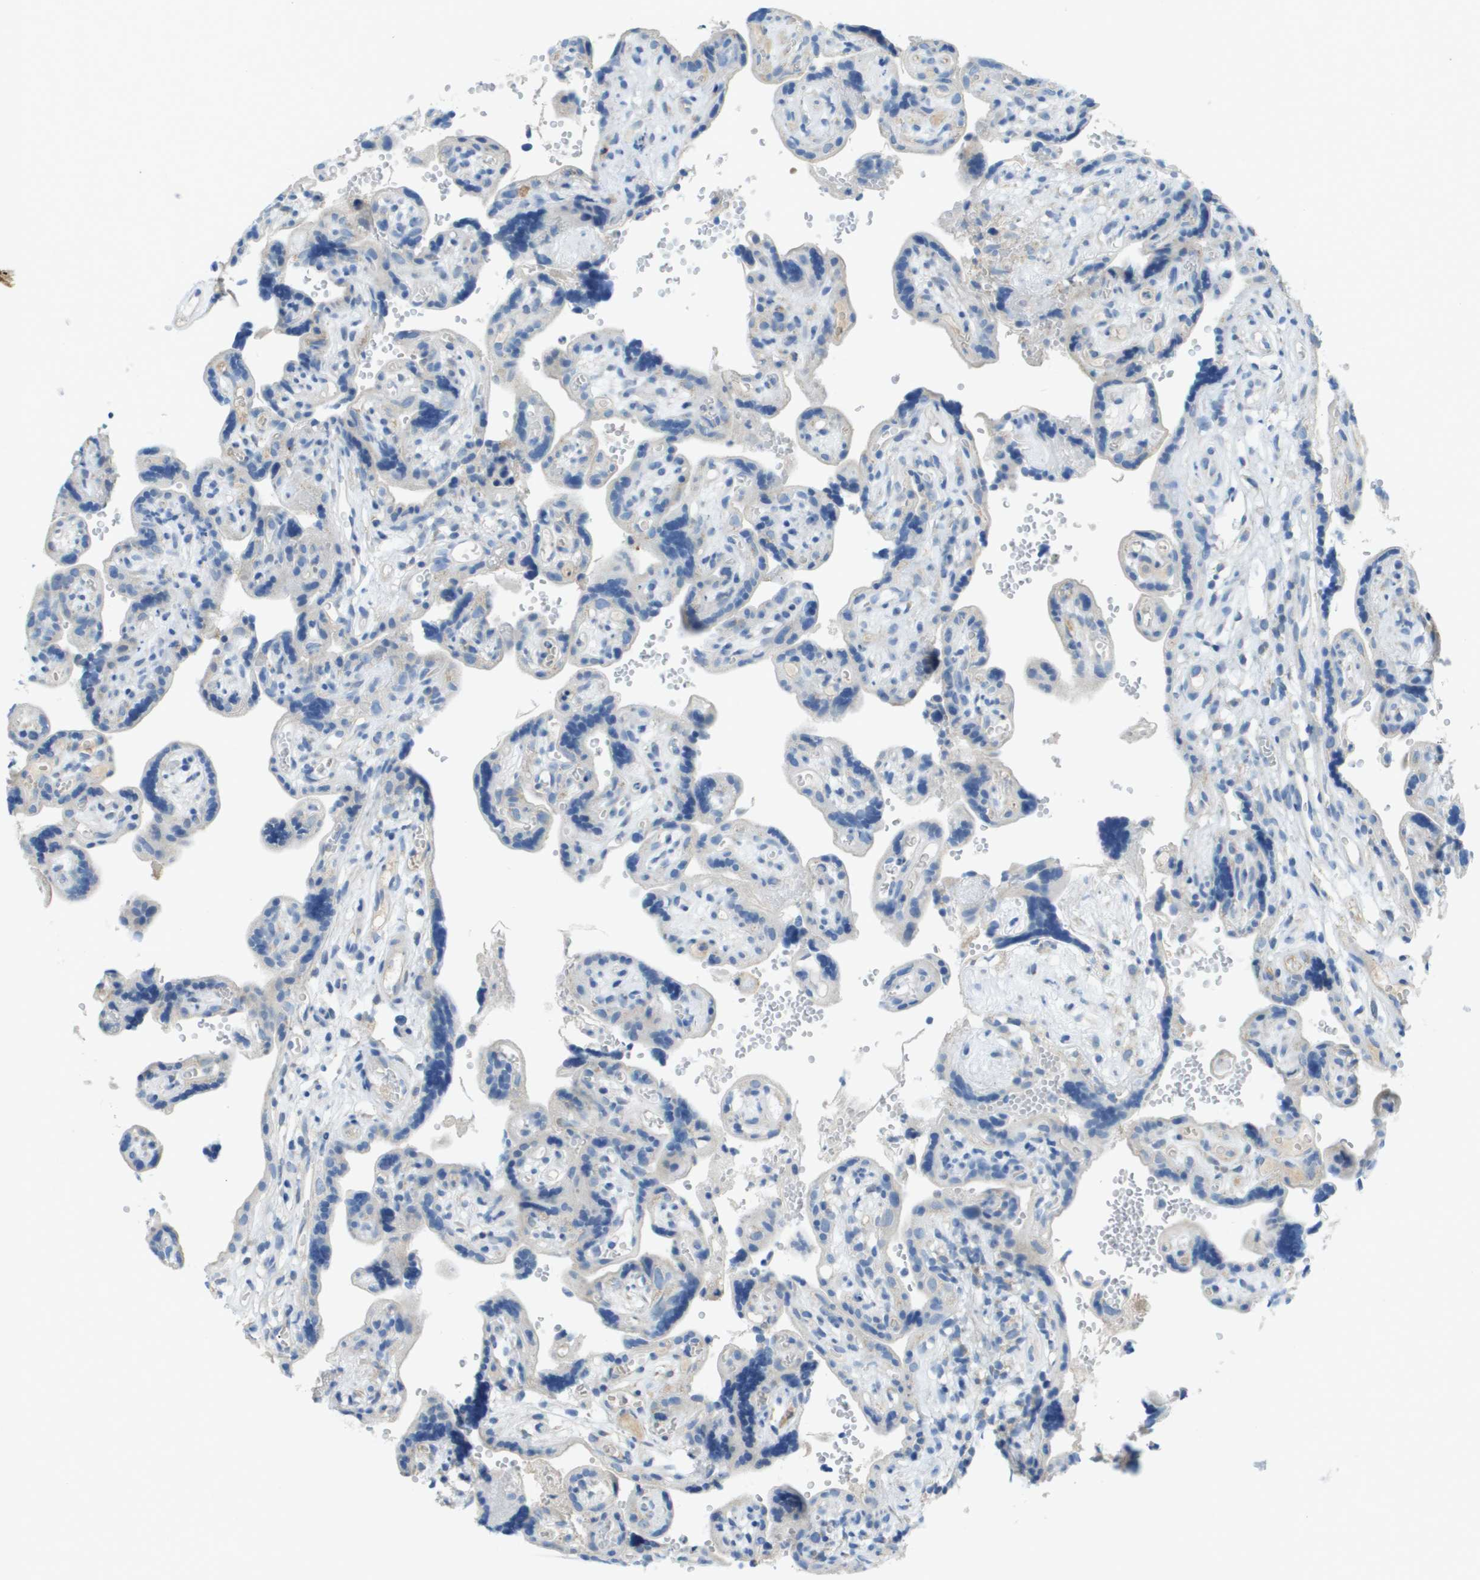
{"staining": {"intensity": "weak", "quantity": "<25%", "location": "cytoplasmic/membranous"}, "tissue": "placenta", "cell_type": "Decidual cells", "image_type": "normal", "snomed": [{"axis": "morphology", "description": "Normal tissue, NOS"}, {"axis": "topography", "description": "Placenta"}], "caption": "Immunohistochemistry (IHC) image of benign placenta stained for a protein (brown), which demonstrates no expression in decidual cells.", "gene": "CYGB", "patient": {"sex": "female", "age": 30}}